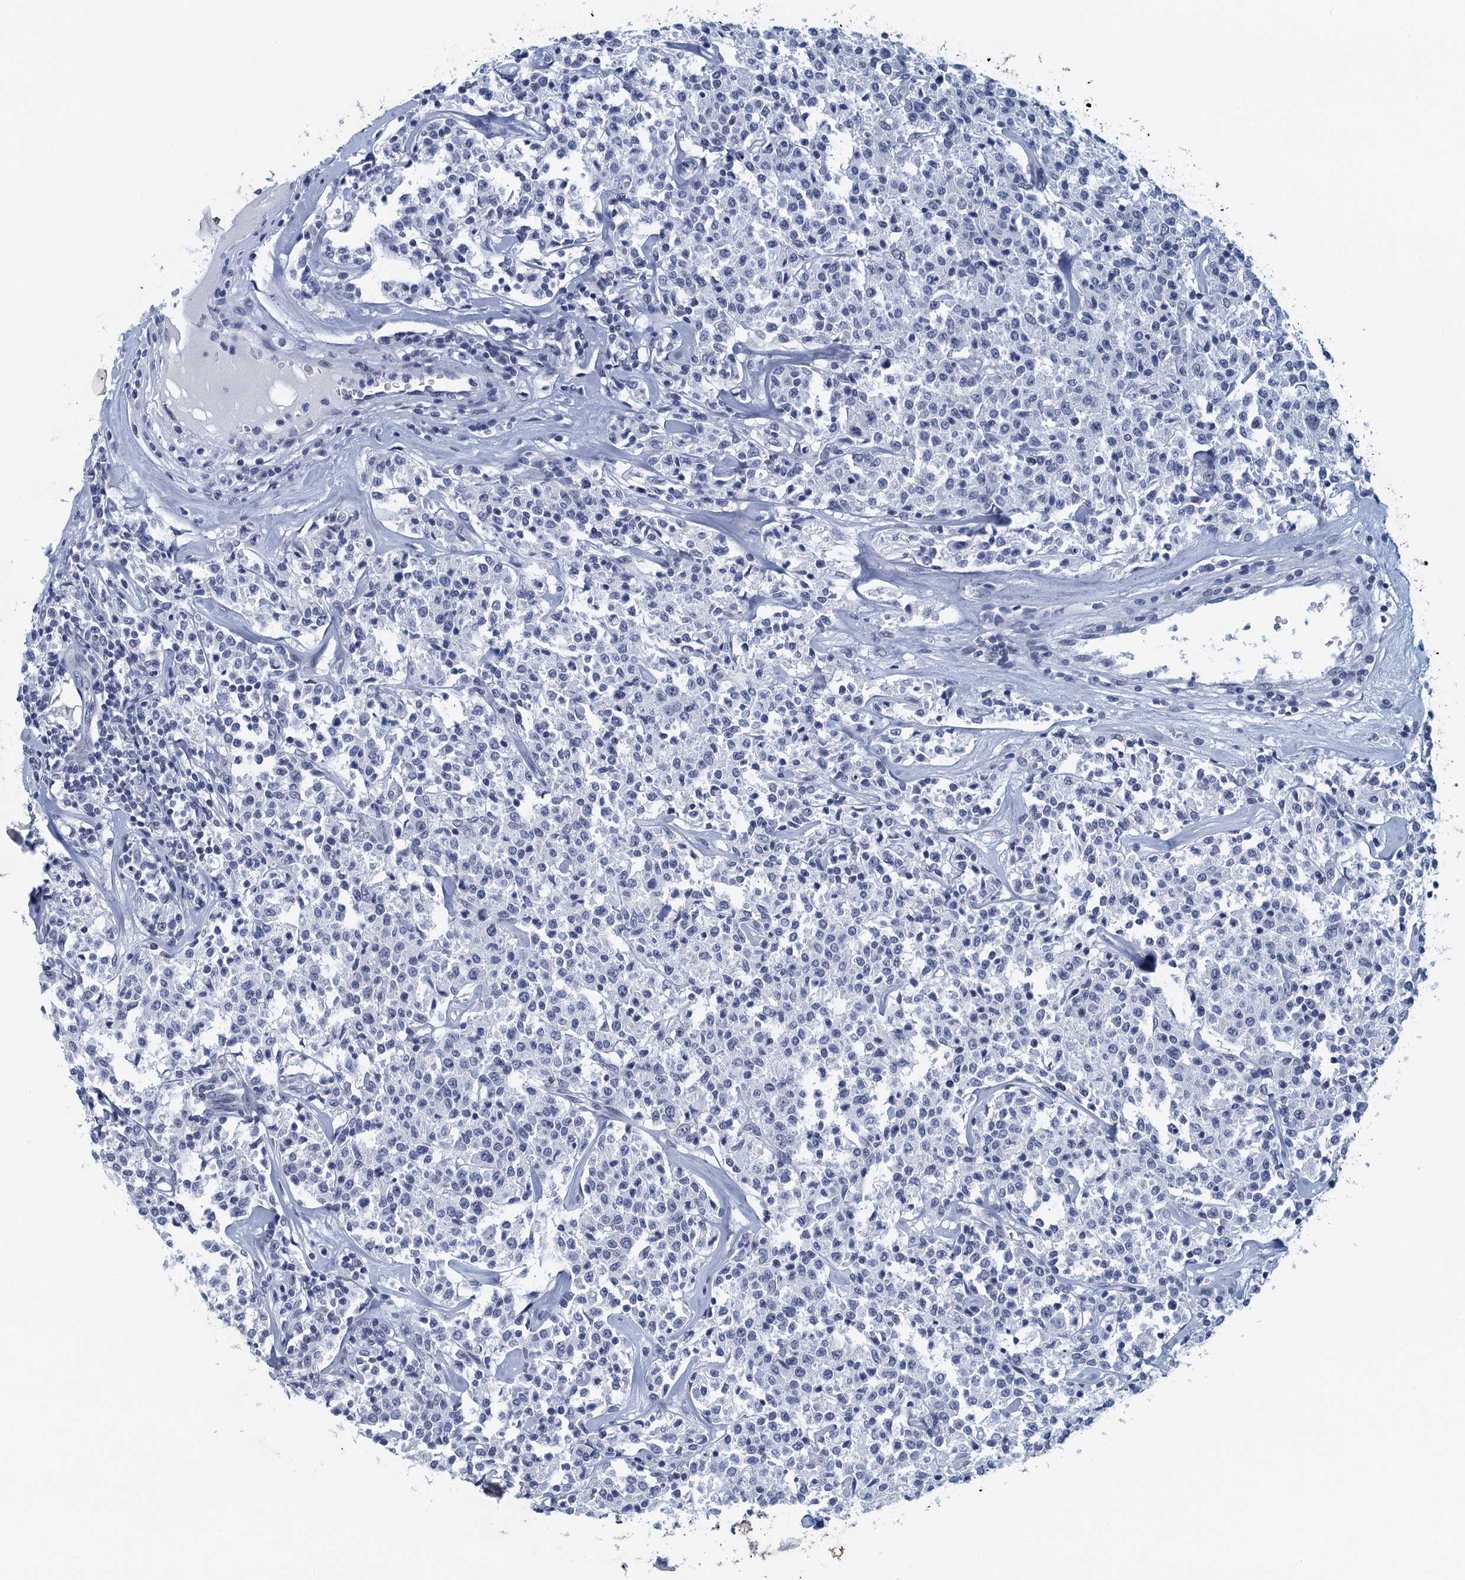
{"staining": {"intensity": "negative", "quantity": "none", "location": "none"}, "tissue": "lymphoma", "cell_type": "Tumor cells", "image_type": "cancer", "snomed": [{"axis": "morphology", "description": "Malignant lymphoma, non-Hodgkin's type, Low grade"}, {"axis": "topography", "description": "Small intestine"}], "caption": "The immunohistochemistry (IHC) micrograph has no significant positivity in tumor cells of low-grade malignant lymphoma, non-Hodgkin's type tissue.", "gene": "ENSG00000131152", "patient": {"sex": "female", "age": 59}}